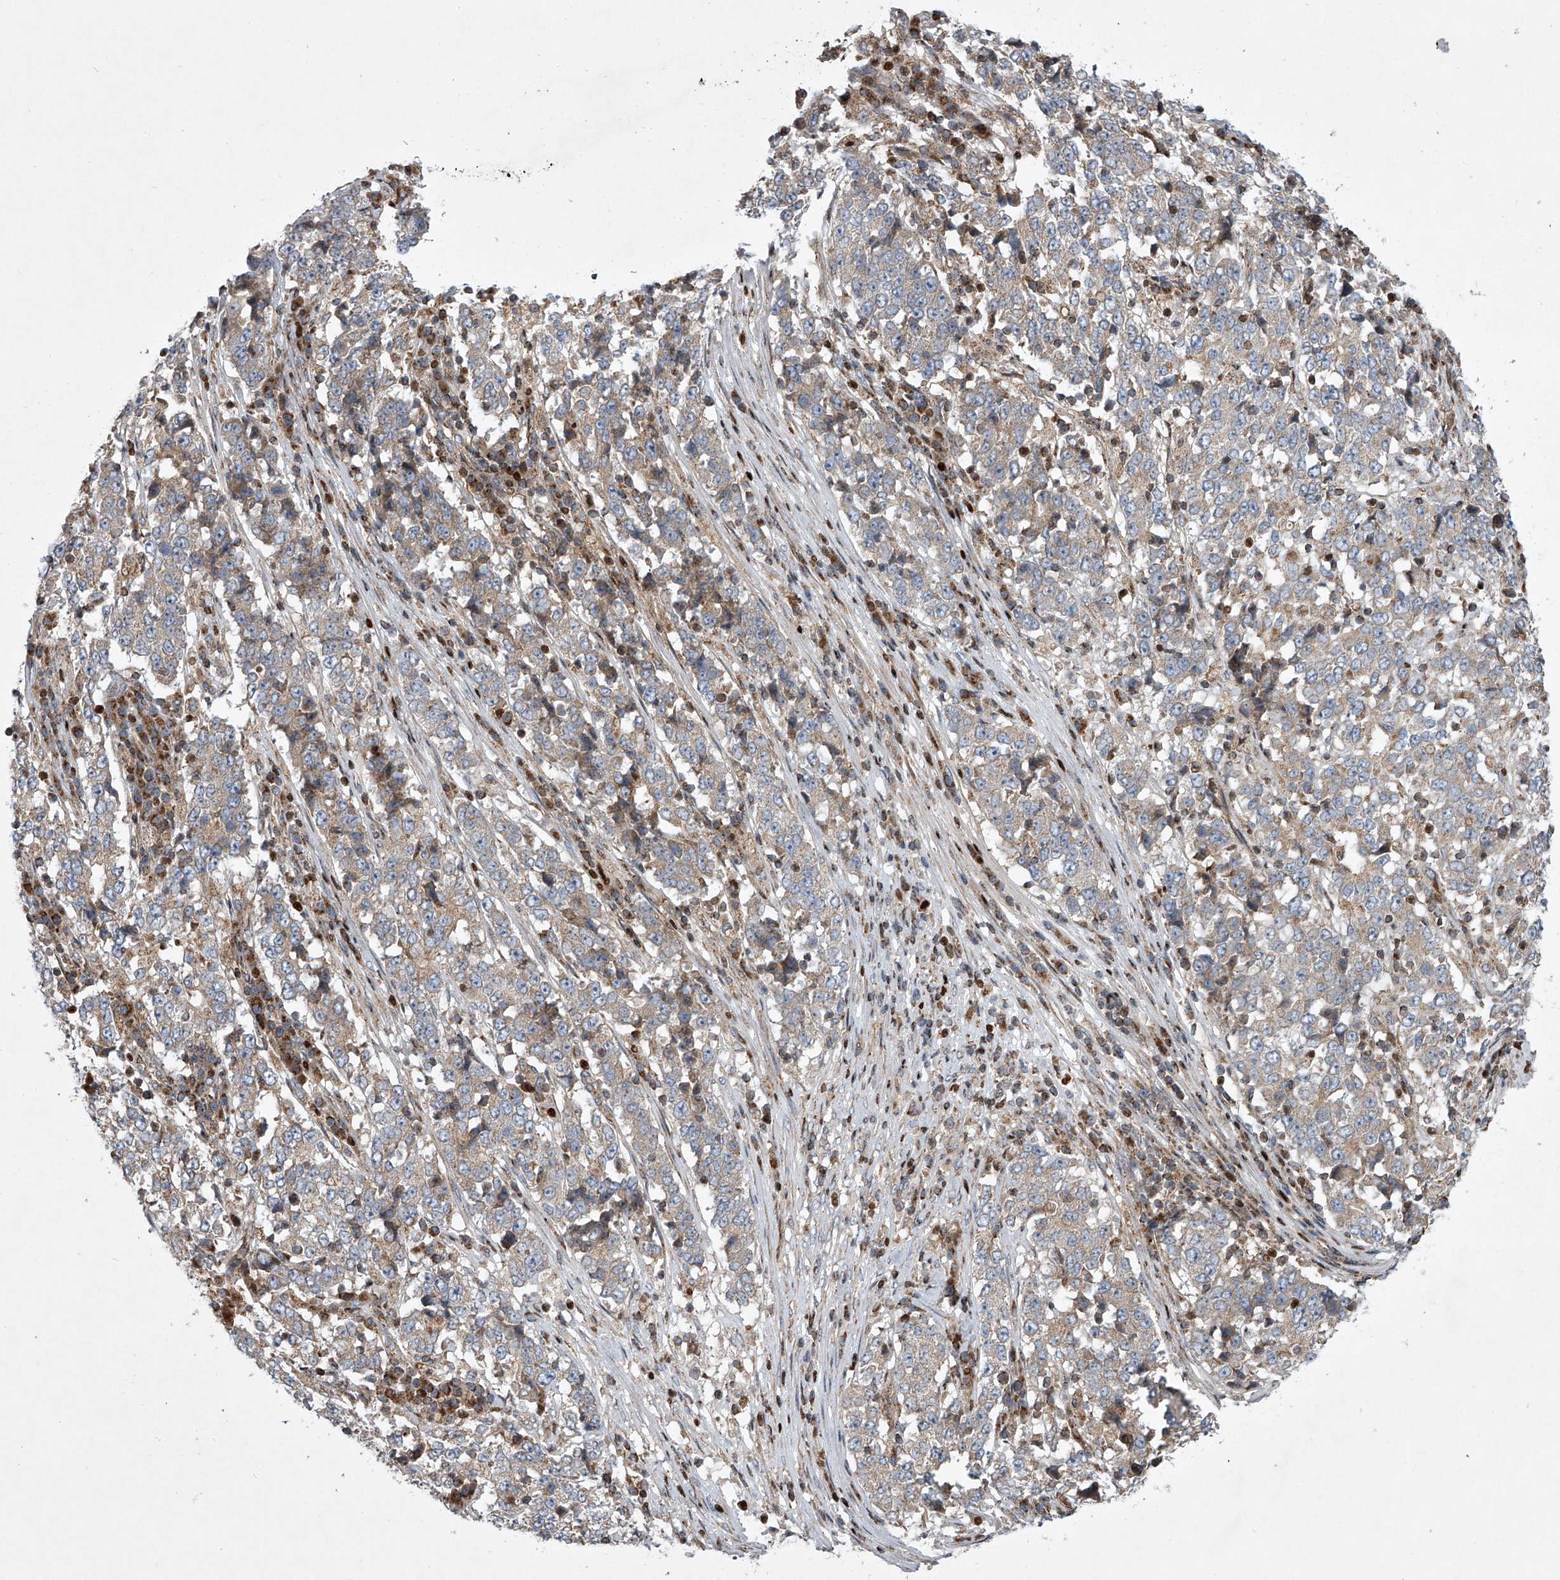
{"staining": {"intensity": "weak", "quantity": "<25%", "location": "cytoplasmic/membranous"}, "tissue": "stomach cancer", "cell_type": "Tumor cells", "image_type": "cancer", "snomed": [{"axis": "morphology", "description": "Adenocarcinoma, NOS"}, {"axis": "topography", "description": "Stomach"}], "caption": "Immunohistochemistry (IHC) photomicrograph of human stomach adenocarcinoma stained for a protein (brown), which reveals no staining in tumor cells.", "gene": "STRADA", "patient": {"sex": "male", "age": 59}}